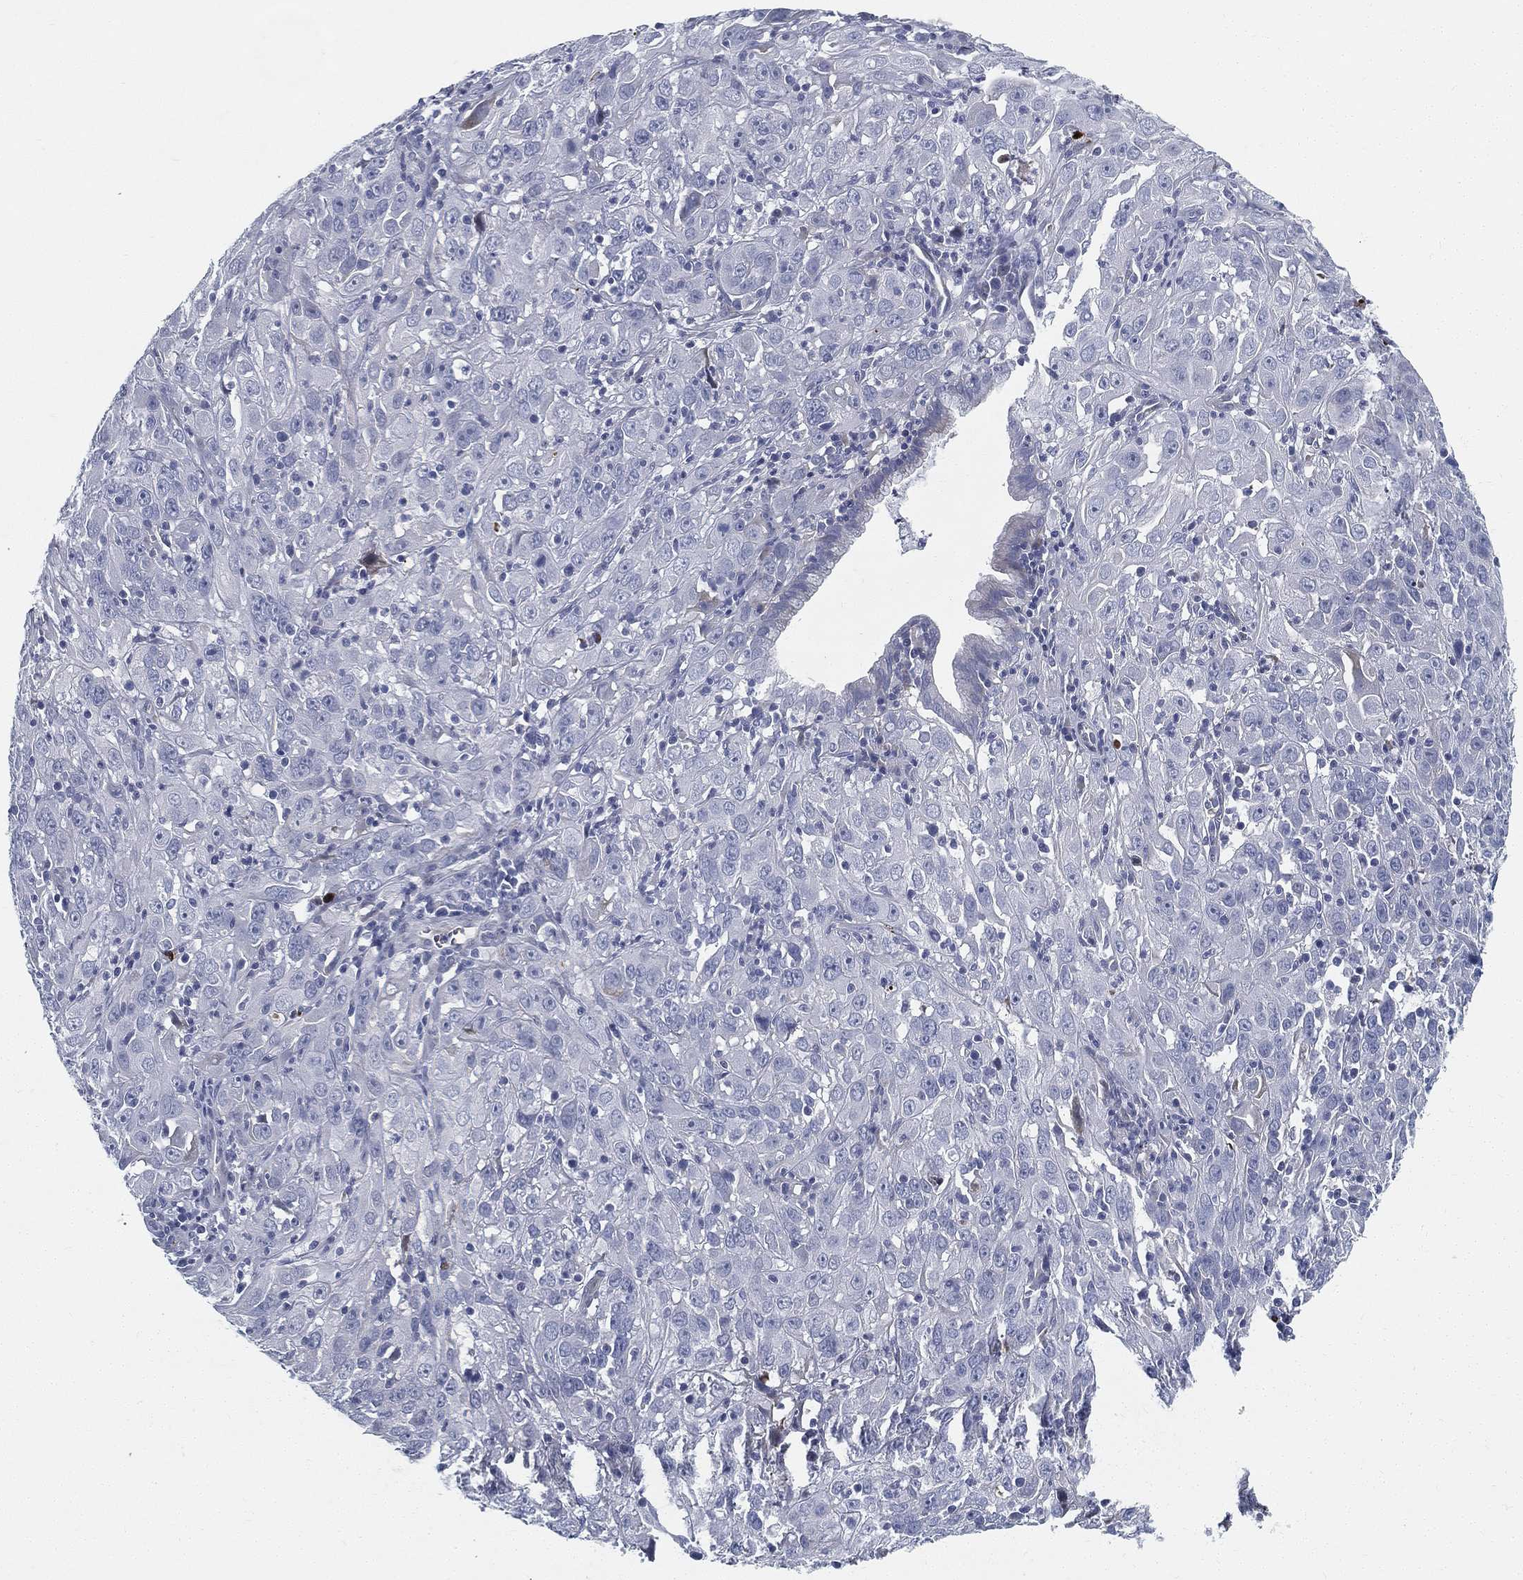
{"staining": {"intensity": "negative", "quantity": "none", "location": "none"}, "tissue": "cervical cancer", "cell_type": "Tumor cells", "image_type": "cancer", "snomed": [{"axis": "morphology", "description": "Squamous cell carcinoma, NOS"}, {"axis": "topography", "description": "Cervix"}], "caption": "Immunohistochemistry of cervical cancer shows no staining in tumor cells.", "gene": "SPPL2C", "patient": {"sex": "female", "age": 32}}